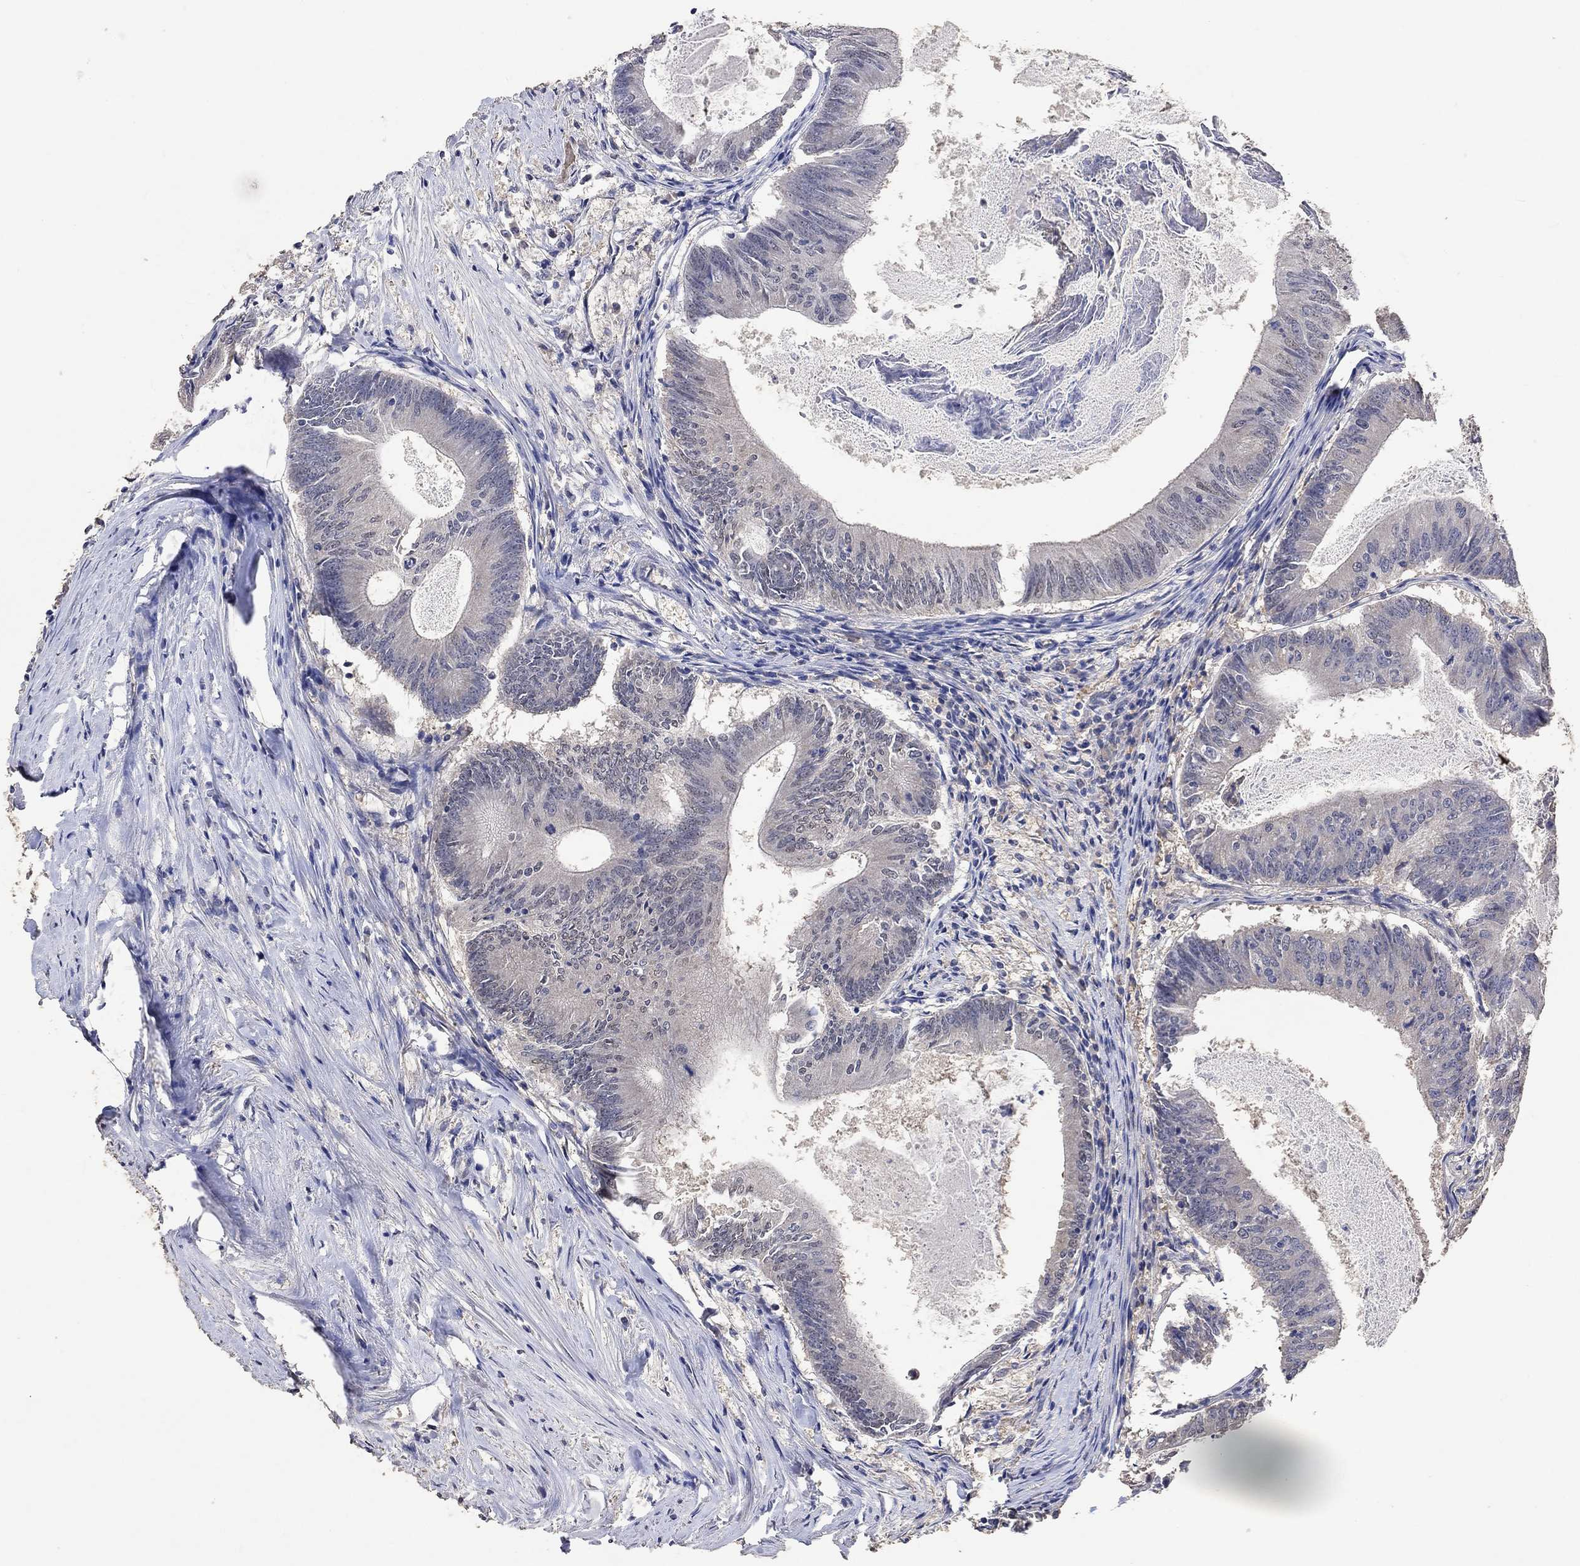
{"staining": {"intensity": "negative", "quantity": "none", "location": "none"}, "tissue": "colorectal cancer", "cell_type": "Tumor cells", "image_type": "cancer", "snomed": [{"axis": "morphology", "description": "Adenocarcinoma, NOS"}, {"axis": "topography", "description": "Colon"}], "caption": "This is an immunohistochemistry (IHC) micrograph of human colorectal adenocarcinoma. There is no positivity in tumor cells.", "gene": "PTPN20", "patient": {"sex": "female", "age": 70}}